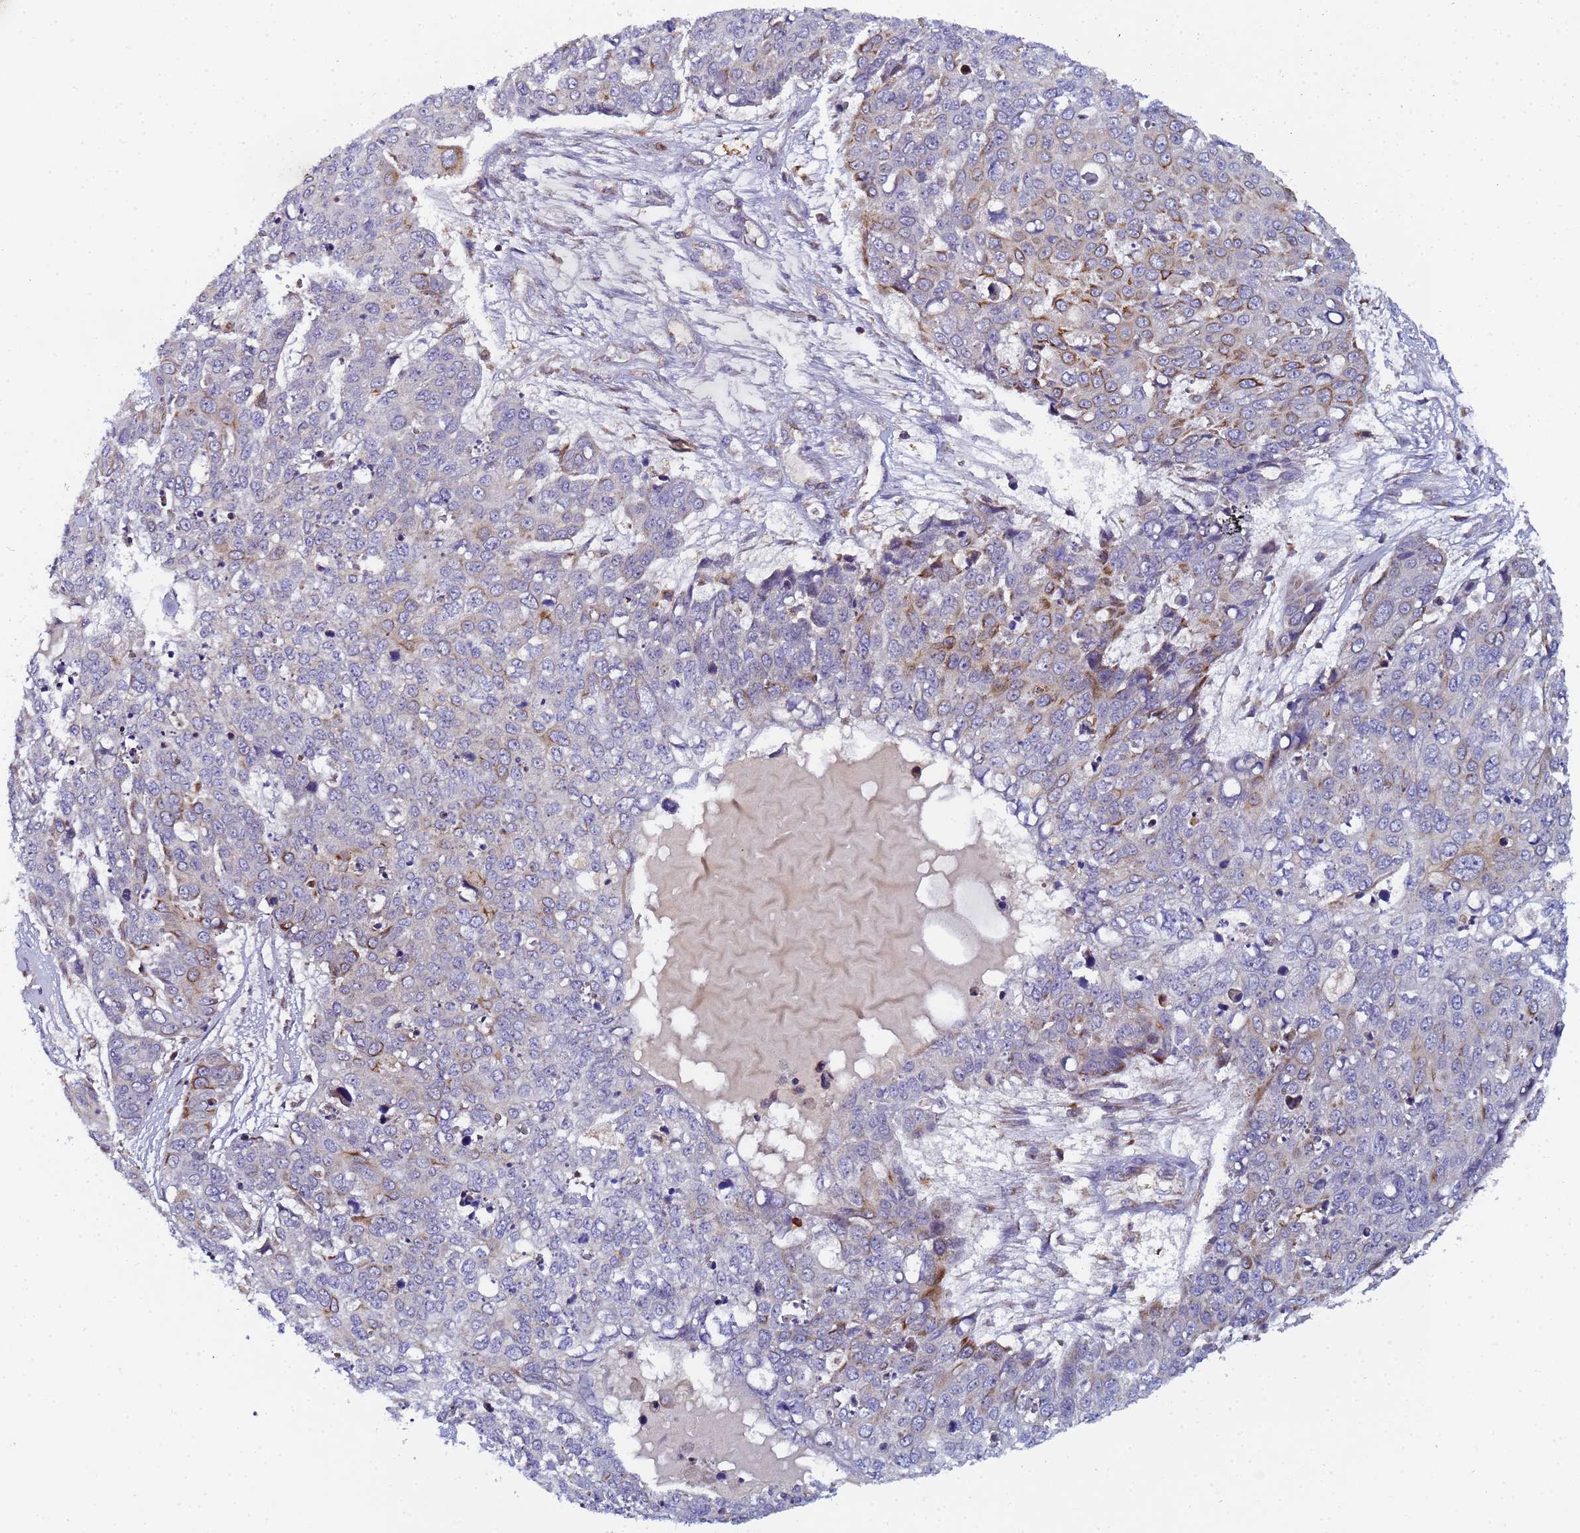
{"staining": {"intensity": "moderate", "quantity": "<25%", "location": "cytoplasmic/membranous"}, "tissue": "skin cancer", "cell_type": "Tumor cells", "image_type": "cancer", "snomed": [{"axis": "morphology", "description": "Squamous cell carcinoma, NOS"}, {"axis": "topography", "description": "Skin"}], "caption": "Skin squamous cell carcinoma stained with DAB (3,3'-diaminobenzidine) immunohistochemistry (IHC) exhibits low levels of moderate cytoplasmic/membranous staining in about <25% of tumor cells.", "gene": "CCDC127", "patient": {"sex": "male", "age": 71}}